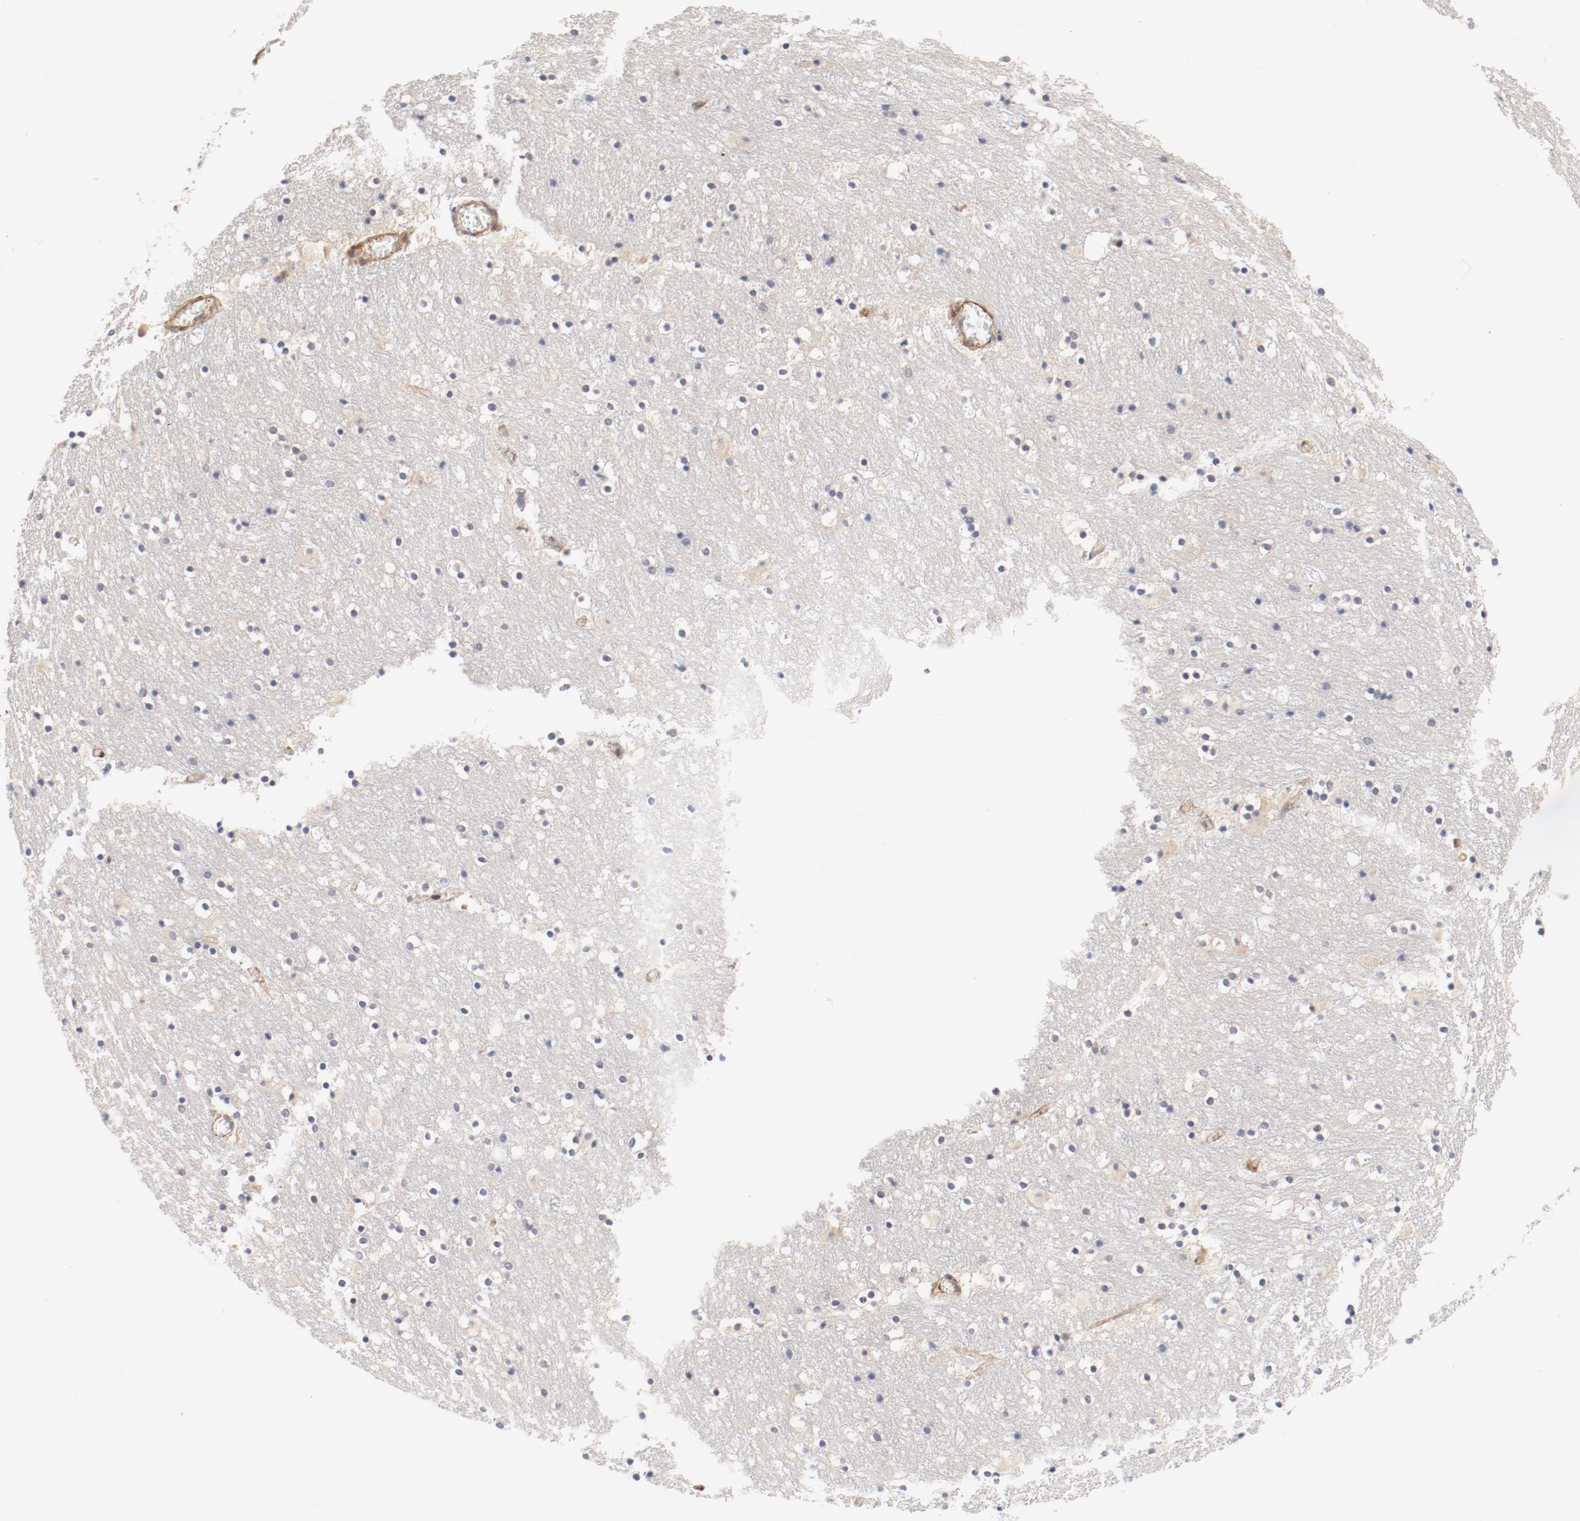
{"staining": {"intensity": "negative", "quantity": "none", "location": "none"}, "tissue": "caudate", "cell_type": "Glial cells", "image_type": "normal", "snomed": [{"axis": "morphology", "description": "Normal tissue, NOS"}, {"axis": "topography", "description": "Lateral ventricle wall"}], "caption": "A histopathology image of caudate stained for a protein shows no brown staining in glial cells. (Immunohistochemistry (ihc), brightfield microscopy, high magnification).", "gene": "ZNF267", "patient": {"sex": "male", "age": 45}}